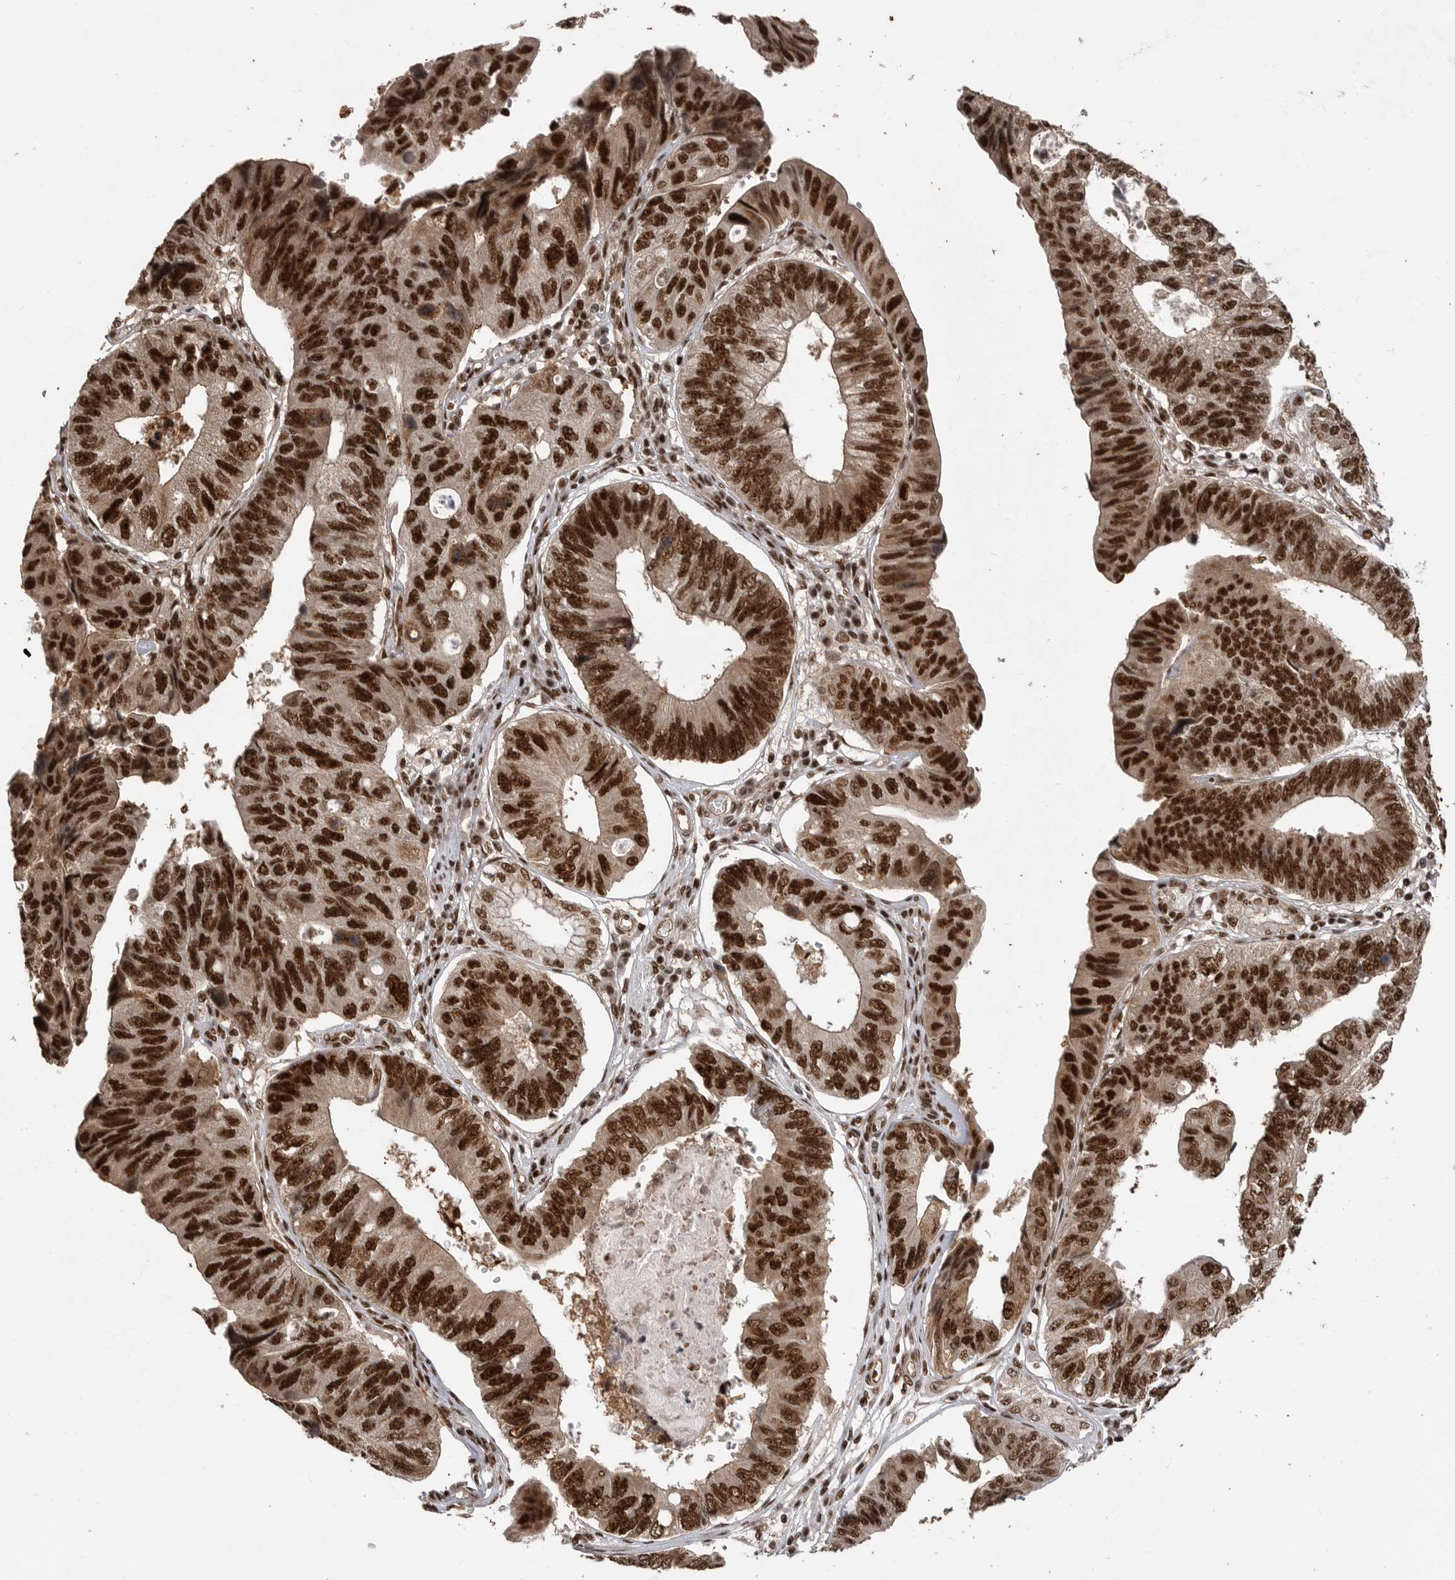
{"staining": {"intensity": "strong", "quantity": ">75%", "location": "nuclear"}, "tissue": "stomach cancer", "cell_type": "Tumor cells", "image_type": "cancer", "snomed": [{"axis": "morphology", "description": "Adenocarcinoma, NOS"}, {"axis": "topography", "description": "Stomach"}], "caption": "Immunohistochemistry of human stomach cancer exhibits high levels of strong nuclear staining in about >75% of tumor cells.", "gene": "PPP1R8", "patient": {"sex": "male", "age": 59}}